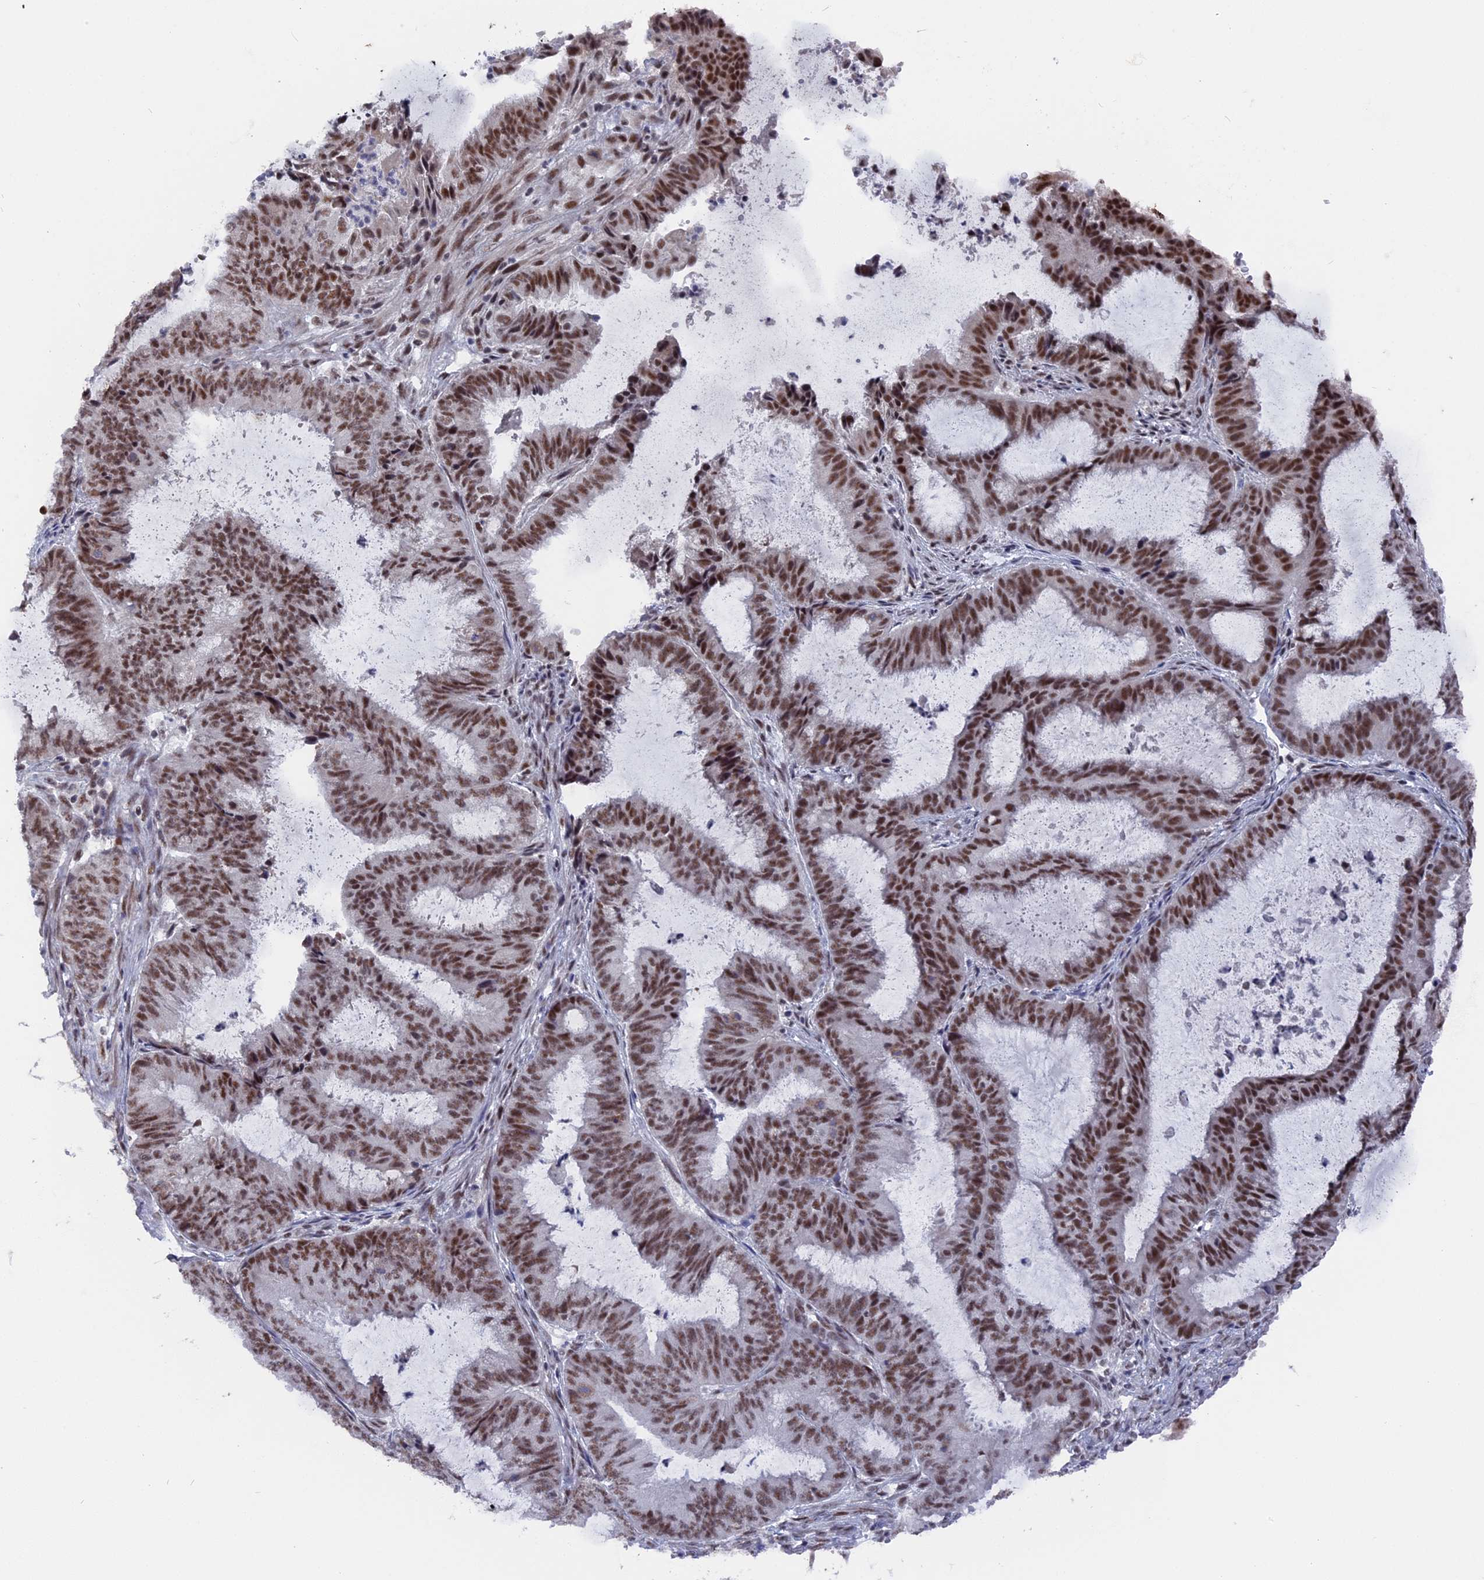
{"staining": {"intensity": "moderate", "quantity": ">75%", "location": "nuclear"}, "tissue": "endometrial cancer", "cell_type": "Tumor cells", "image_type": "cancer", "snomed": [{"axis": "morphology", "description": "Adenocarcinoma, NOS"}, {"axis": "topography", "description": "Endometrium"}], "caption": "DAB (3,3'-diaminobenzidine) immunohistochemical staining of human endometrial adenocarcinoma demonstrates moderate nuclear protein staining in about >75% of tumor cells. (Stains: DAB (3,3'-diaminobenzidine) in brown, nuclei in blue, Microscopy: brightfield microscopy at high magnification).", "gene": "SF3A2", "patient": {"sex": "female", "age": 51}}